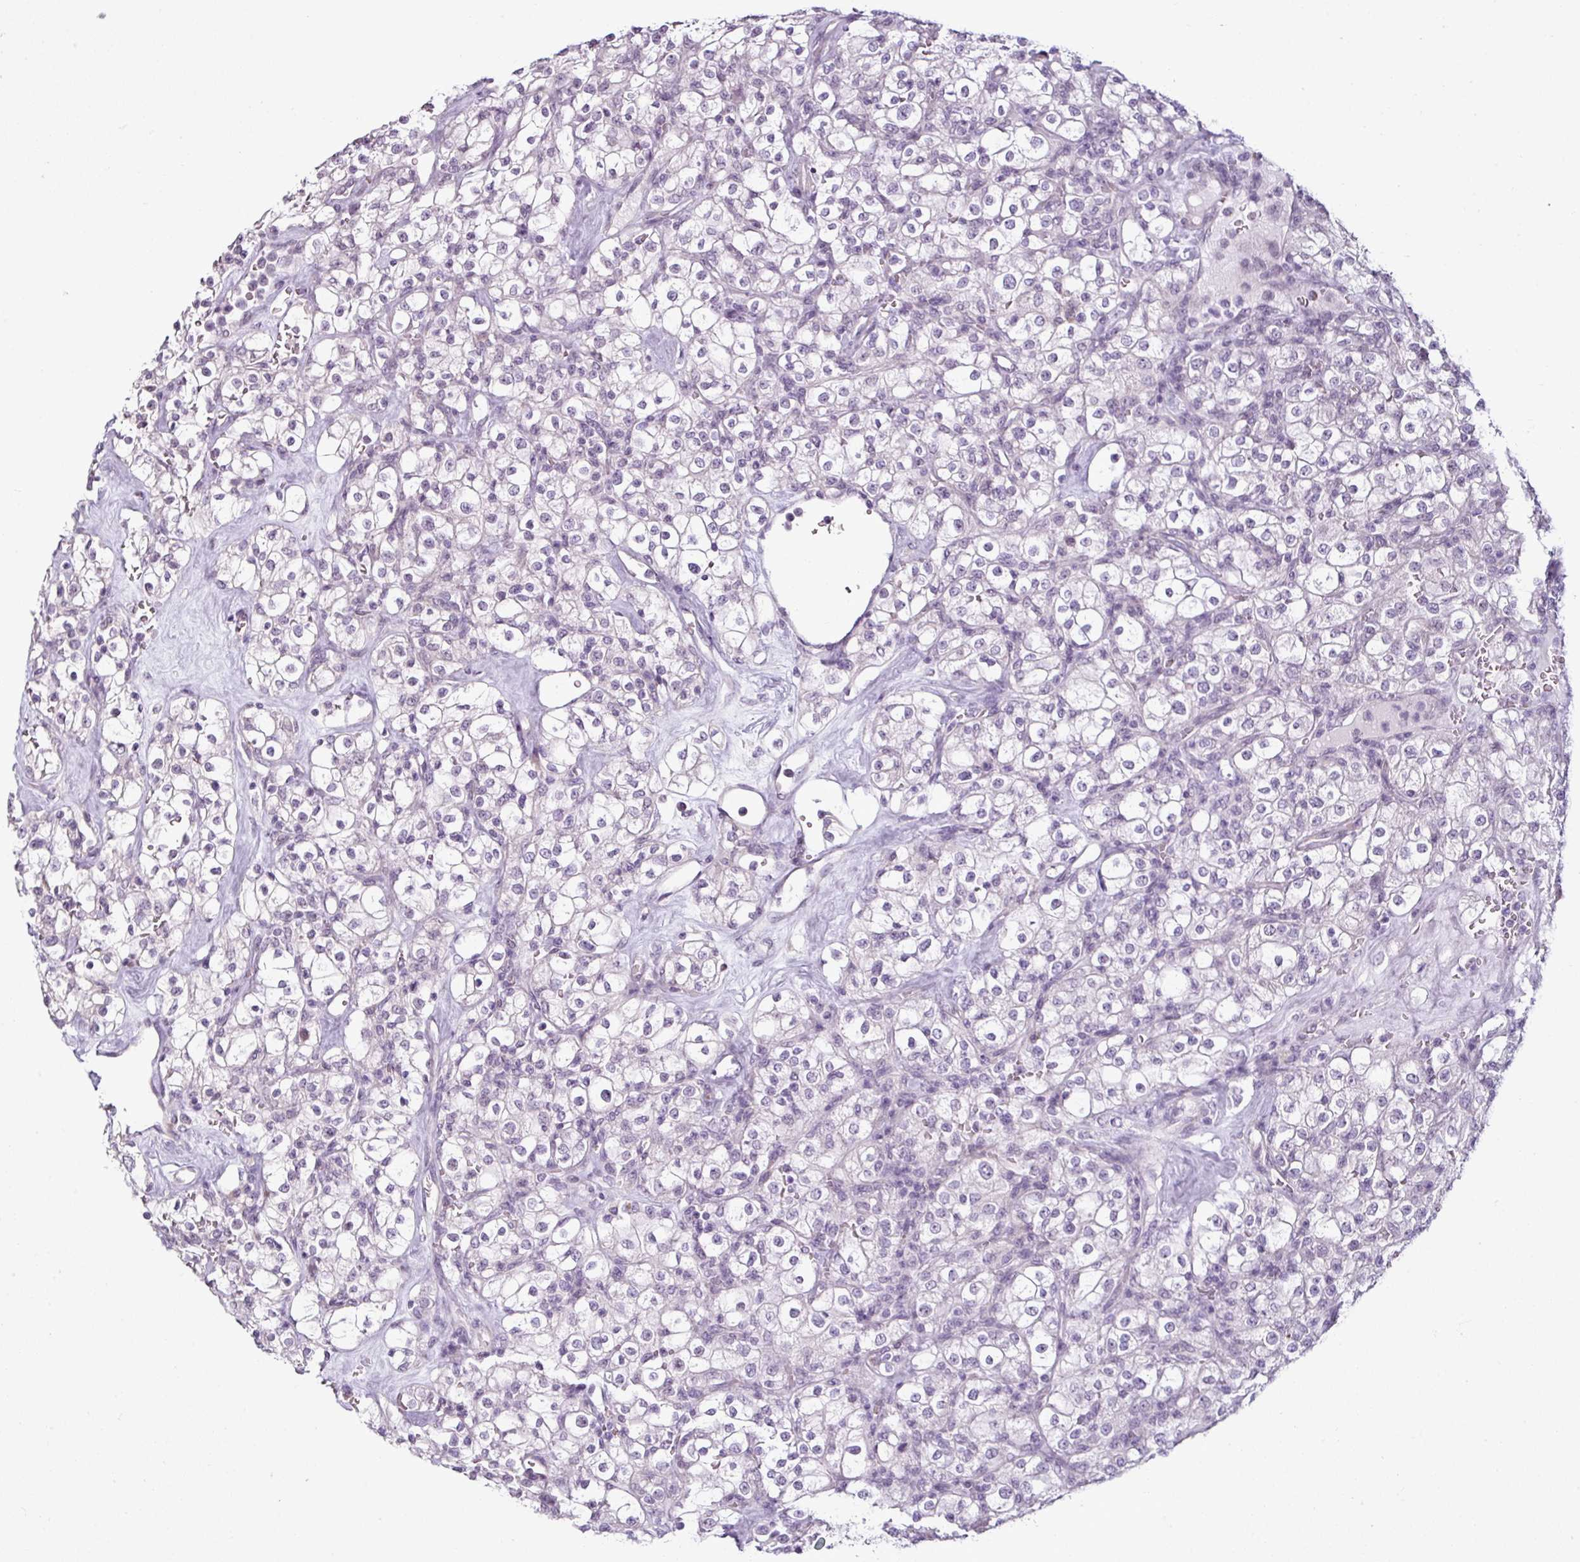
{"staining": {"intensity": "negative", "quantity": "none", "location": "none"}, "tissue": "renal cancer", "cell_type": "Tumor cells", "image_type": "cancer", "snomed": [{"axis": "morphology", "description": "Adenocarcinoma, NOS"}, {"axis": "topography", "description": "Kidney"}], "caption": "Micrograph shows no protein positivity in tumor cells of renal cancer (adenocarcinoma) tissue.", "gene": "OR52D1", "patient": {"sex": "female", "age": 74}}